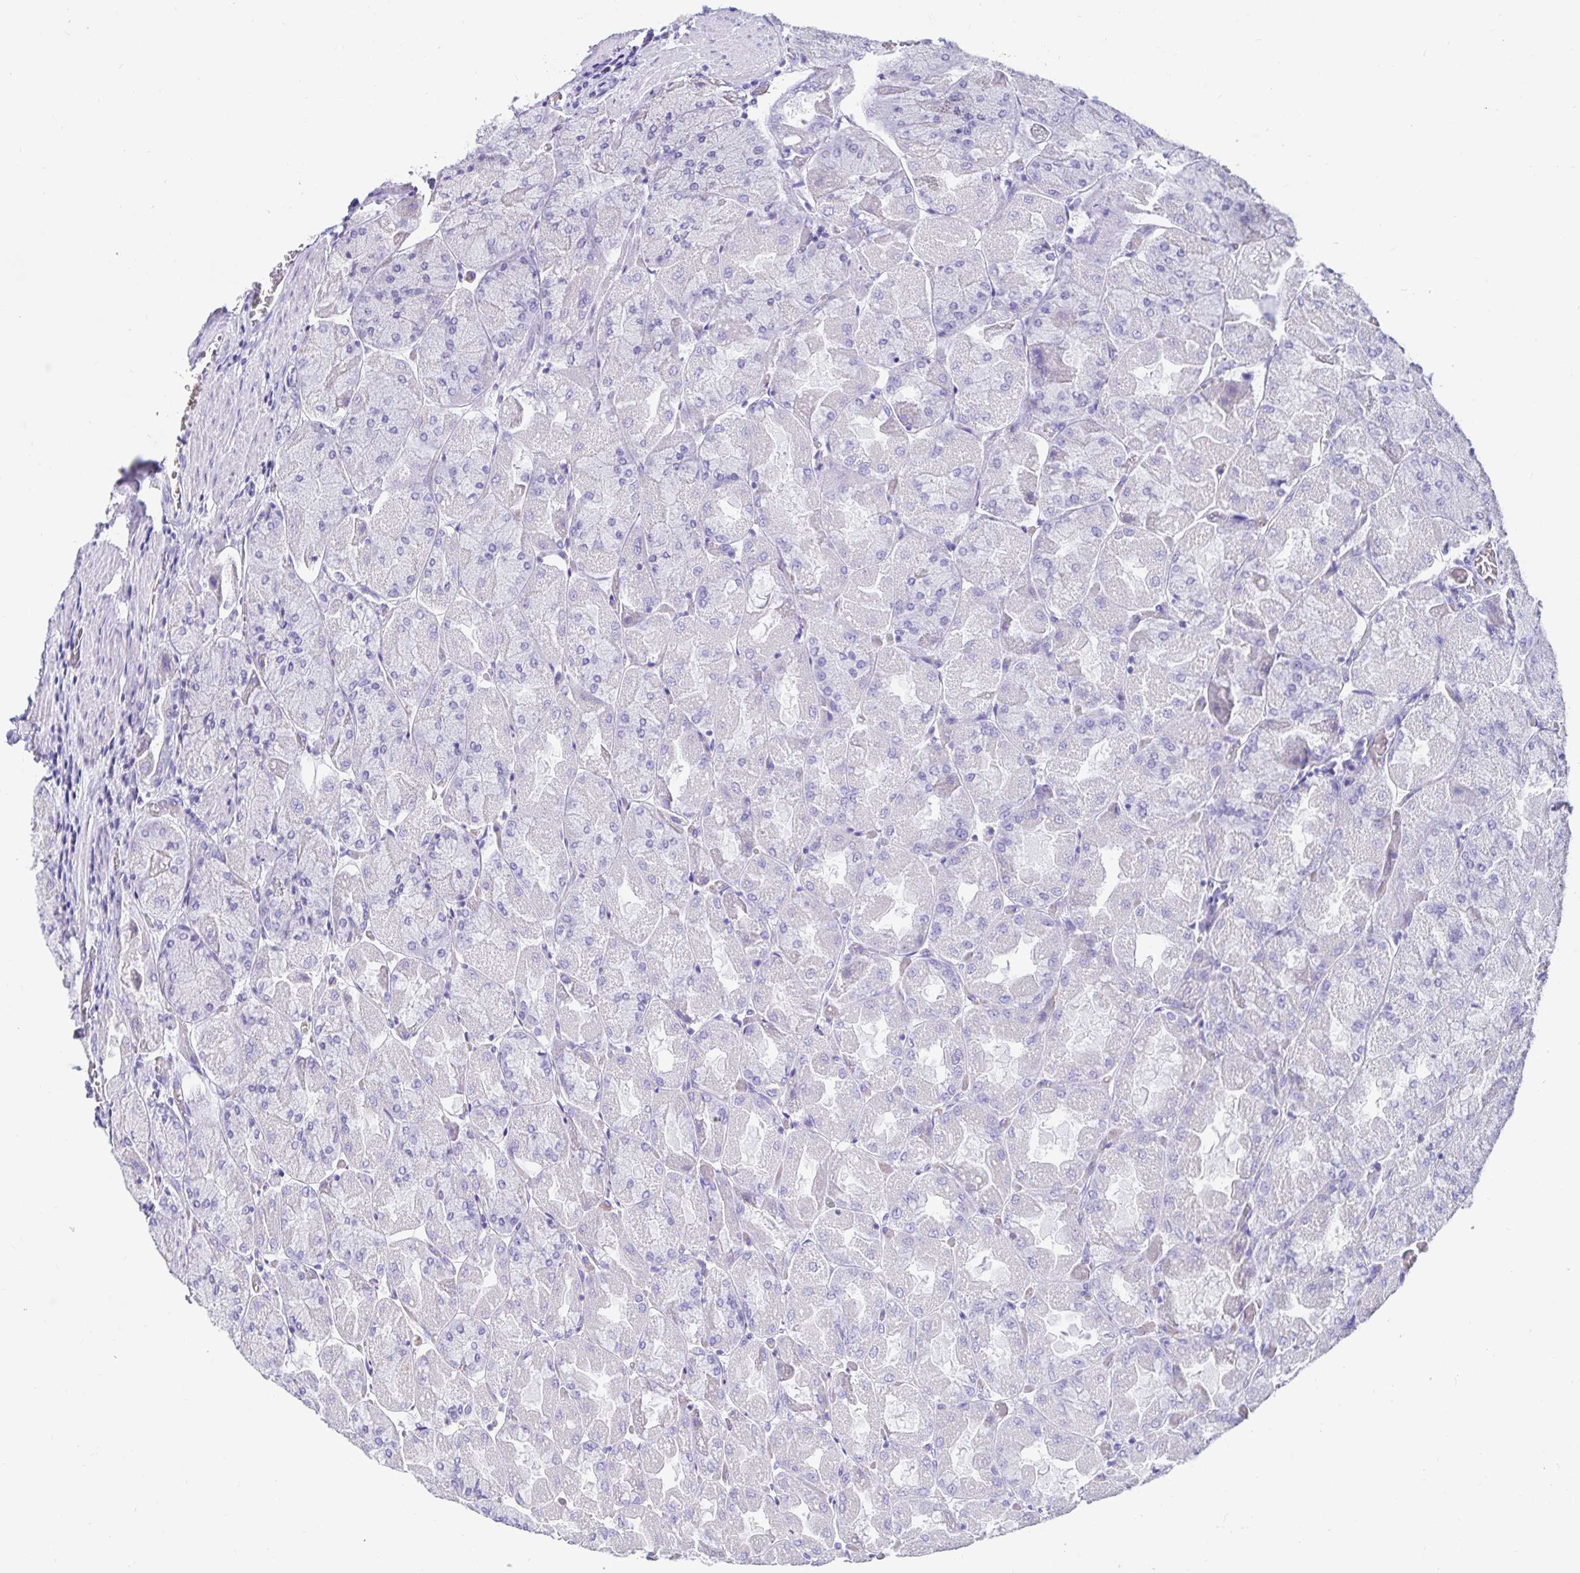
{"staining": {"intensity": "negative", "quantity": "none", "location": "none"}, "tissue": "stomach", "cell_type": "Glandular cells", "image_type": "normal", "snomed": [{"axis": "morphology", "description": "Normal tissue, NOS"}, {"axis": "topography", "description": "Stomach"}], "caption": "Immunohistochemistry (IHC) of unremarkable human stomach demonstrates no staining in glandular cells.", "gene": "ZPBP2", "patient": {"sex": "female", "age": 61}}